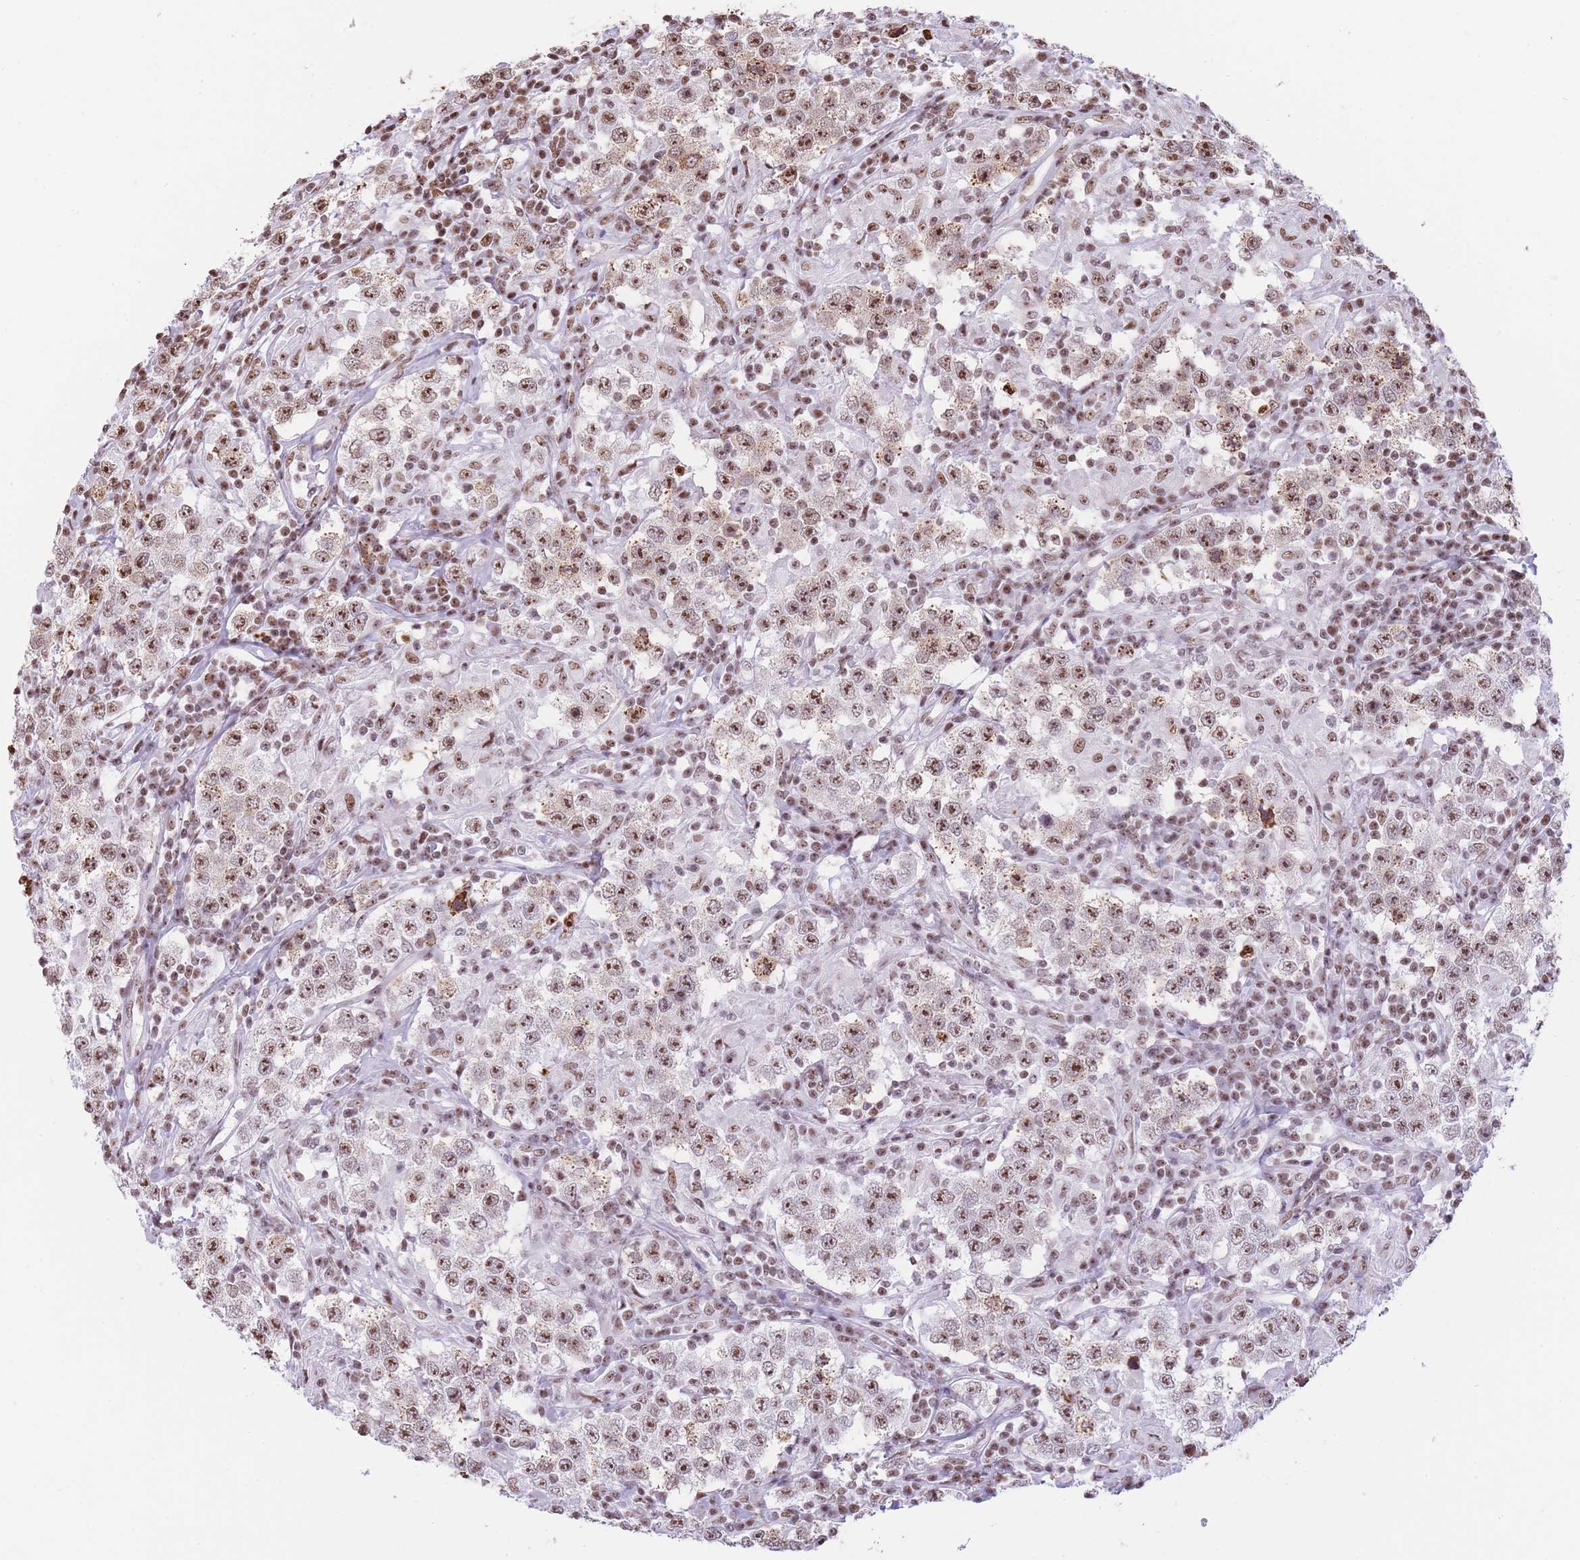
{"staining": {"intensity": "moderate", "quantity": ">75%", "location": "nuclear"}, "tissue": "testis cancer", "cell_type": "Tumor cells", "image_type": "cancer", "snomed": [{"axis": "morphology", "description": "Seminoma, NOS"}, {"axis": "morphology", "description": "Carcinoma, Embryonal, NOS"}, {"axis": "topography", "description": "Testis"}], "caption": "This image demonstrates immunohistochemistry (IHC) staining of testis embryonal carcinoma, with medium moderate nuclear positivity in approximately >75% of tumor cells.", "gene": "EVC2", "patient": {"sex": "male", "age": 41}}